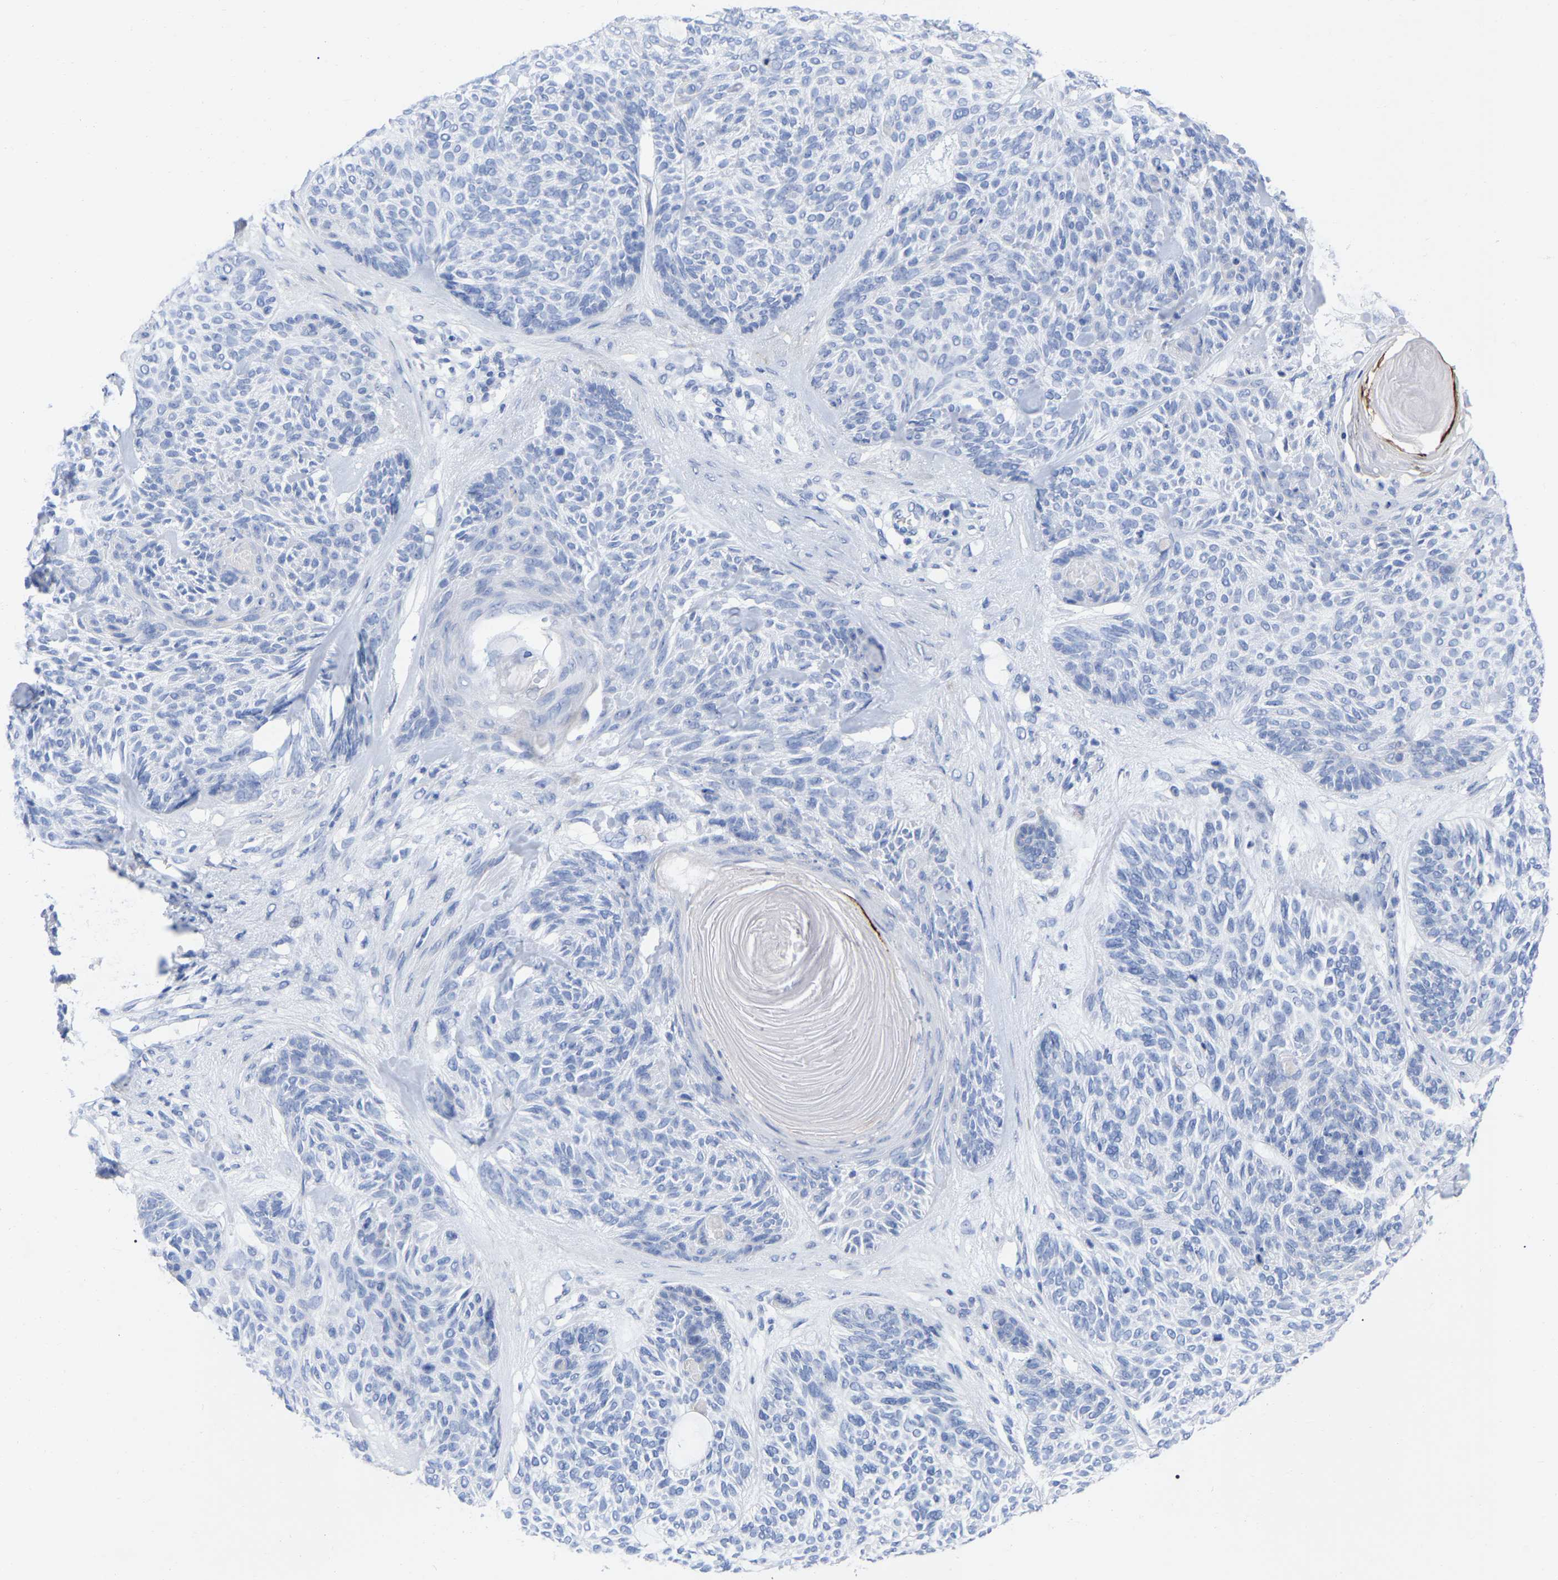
{"staining": {"intensity": "negative", "quantity": "none", "location": "none"}, "tissue": "skin cancer", "cell_type": "Tumor cells", "image_type": "cancer", "snomed": [{"axis": "morphology", "description": "Basal cell carcinoma"}, {"axis": "topography", "description": "Skin"}], "caption": "This histopathology image is of skin basal cell carcinoma stained with IHC to label a protein in brown with the nuclei are counter-stained blue. There is no staining in tumor cells.", "gene": "HAPLN1", "patient": {"sex": "male", "age": 55}}